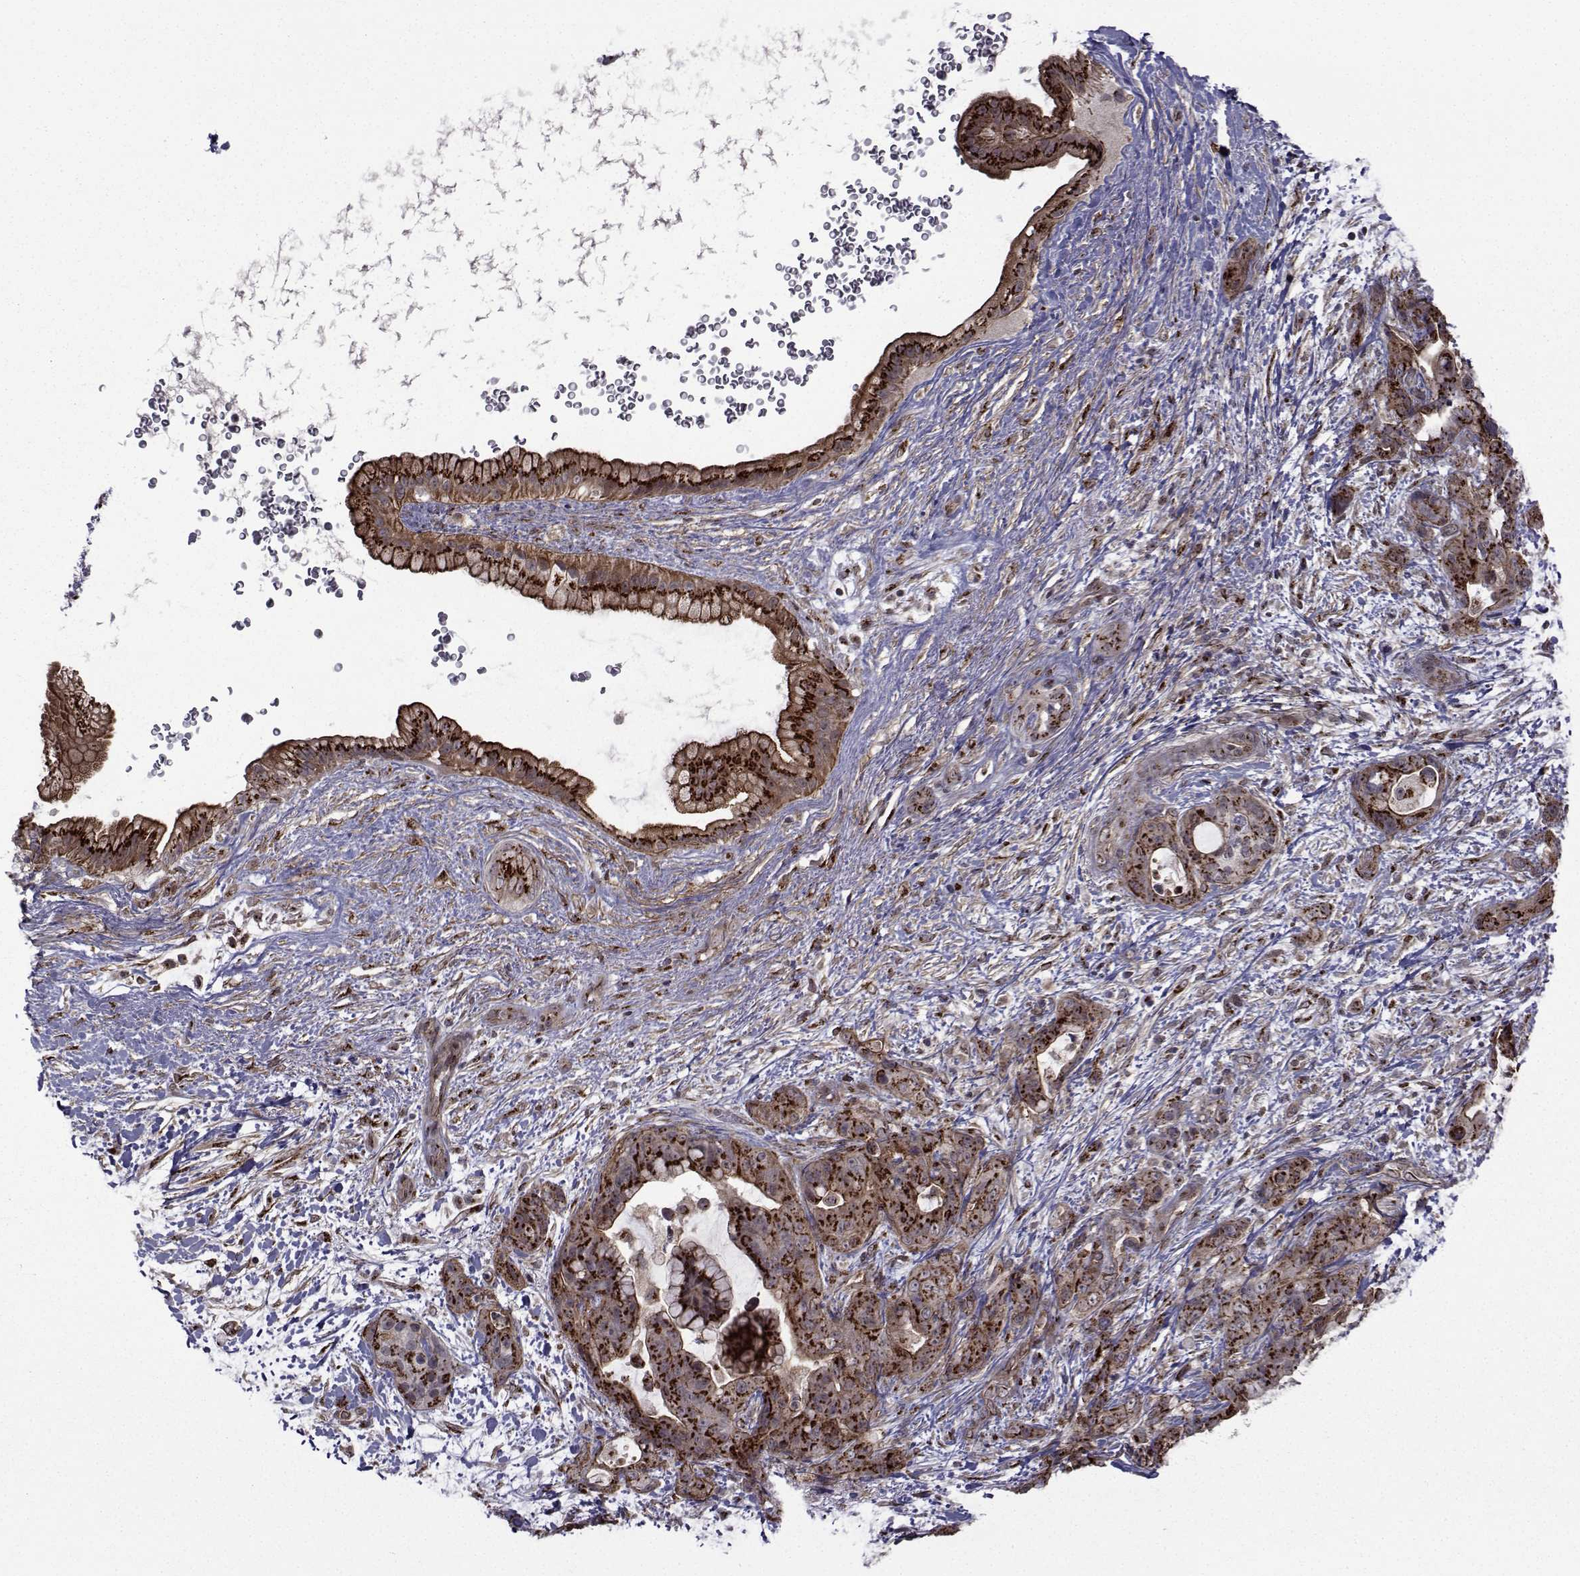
{"staining": {"intensity": "strong", "quantity": "25%-75%", "location": "cytoplasmic/membranous"}, "tissue": "pancreatic cancer", "cell_type": "Tumor cells", "image_type": "cancer", "snomed": [{"axis": "morphology", "description": "Adenocarcinoma, NOS"}, {"axis": "topography", "description": "Pancreas"}], "caption": "Immunohistochemical staining of pancreatic adenocarcinoma reveals high levels of strong cytoplasmic/membranous expression in about 25%-75% of tumor cells. The staining is performed using DAB (3,3'-diaminobenzidine) brown chromogen to label protein expression. The nuclei are counter-stained blue using hematoxylin.", "gene": "ATP6V1C2", "patient": {"sex": "male", "age": 71}}